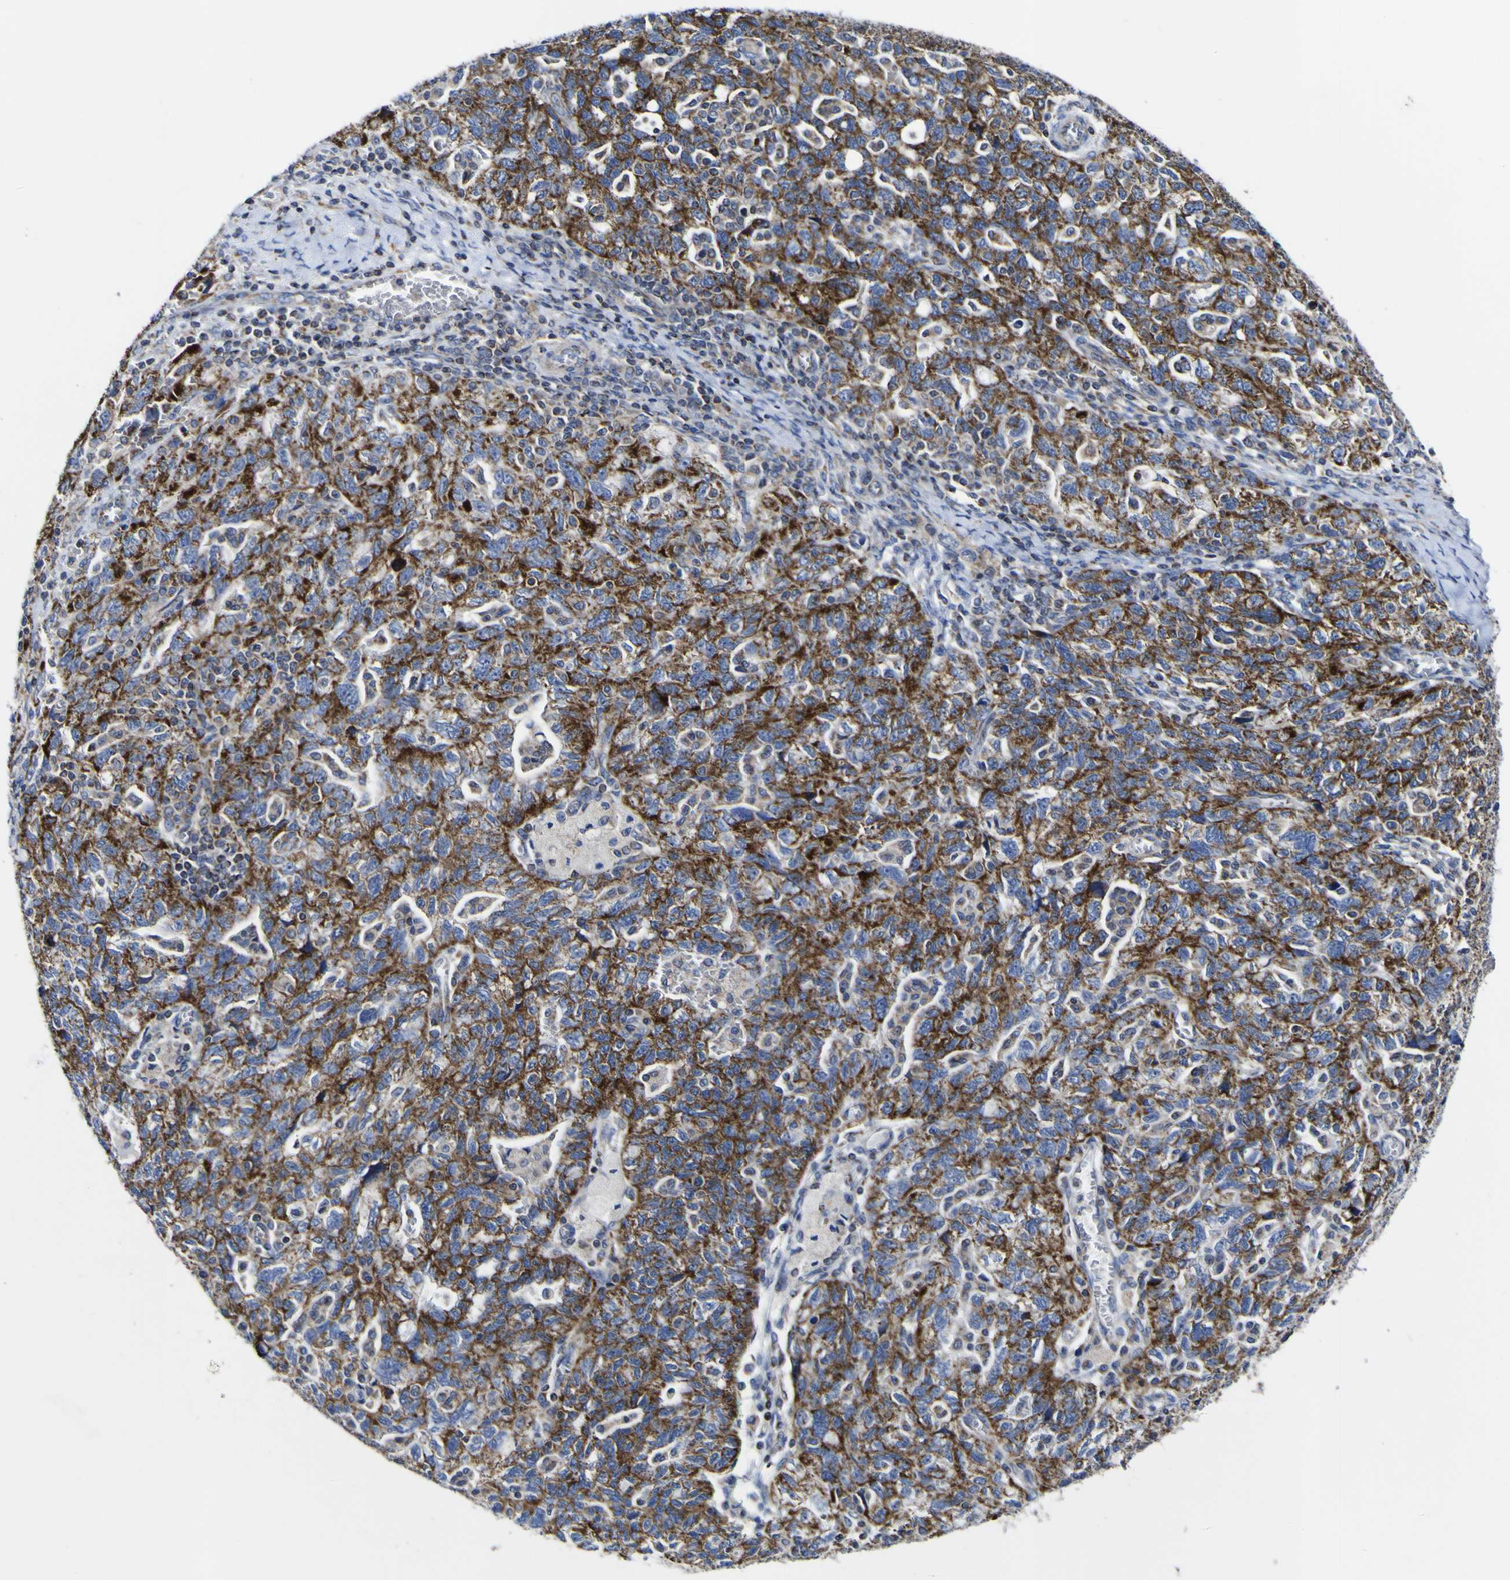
{"staining": {"intensity": "strong", "quantity": ">75%", "location": "cytoplasmic/membranous"}, "tissue": "ovarian cancer", "cell_type": "Tumor cells", "image_type": "cancer", "snomed": [{"axis": "morphology", "description": "Carcinoma, NOS"}, {"axis": "morphology", "description": "Cystadenocarcinoma, serous, NOS"}, {"axis": "topography", "description": "Ovary"}], "caption": "The micrograph shows staining of ovarian cancer, revealing strong cytoplasmic/membranous protein staining (brown color) within tumor cells. (DAB IHC with brightfield microscopy, high magnification).", "gene": "CCDC90B", "patient": {"sex": "female", "age": 69}}